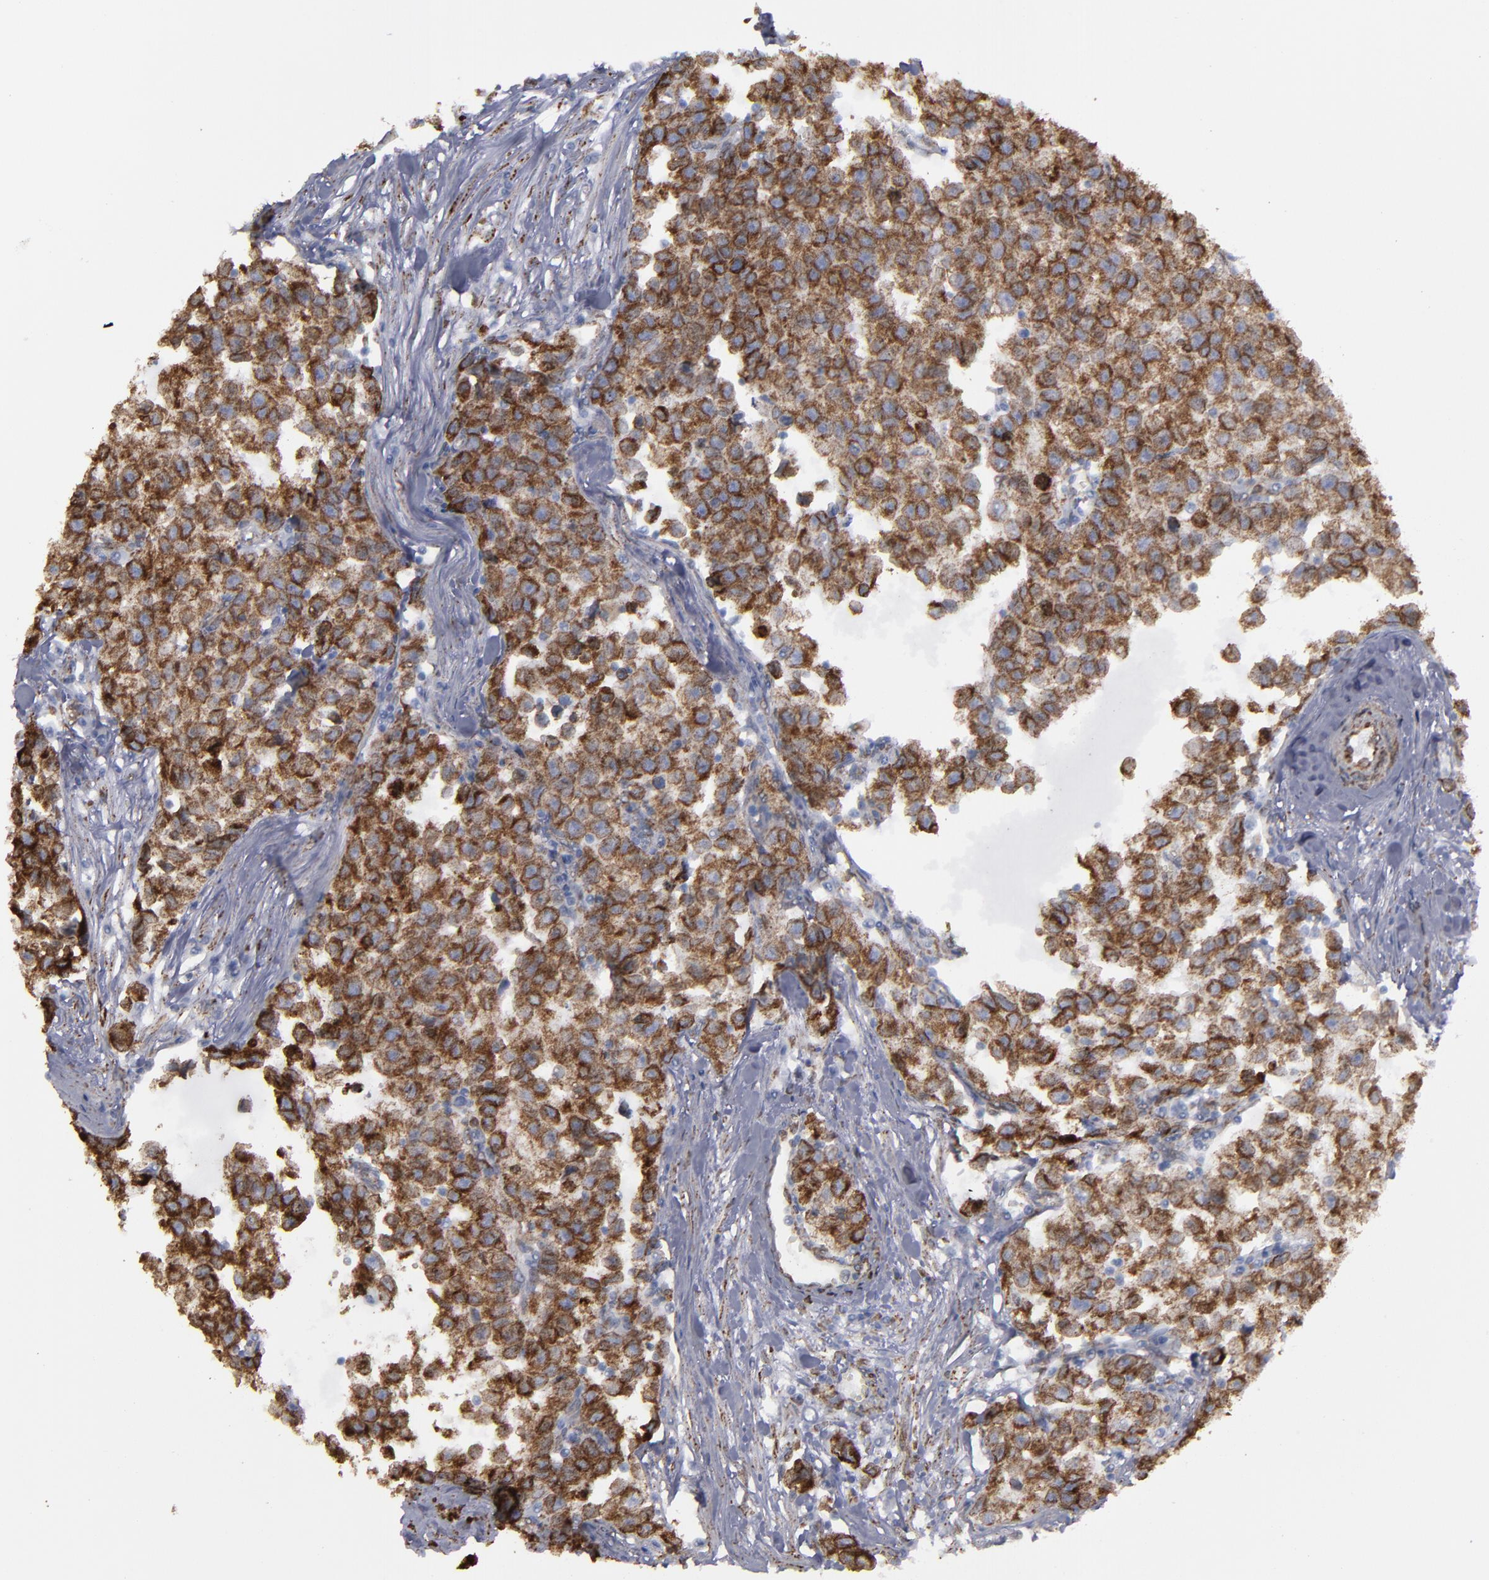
{"staining": {"intensity": "moderate", "quantity": ">75%", "location": "cytoplasmic/membranous"}, "tissue": "testis cancer", "cell_type": "Tumor cells", "image_type": "cancer", "snomed": [{"axis": "morphology", "description": "Seminoma, NOS"}, {"axis": "morphology", "description": "Carcinoma, Embryonal, NOS"}, {"axis": "topography", "description": "Testis"}], "caption": "A histopathology image showing moderate cytoplasmic/membranous expression in approximately >75% of tumor cells in embryonal carcinoma (testis), as visualized by brown immunohistochemical staining.", "gene": "ERLIN2", "patient": {"sex": "male", "age": 30}}